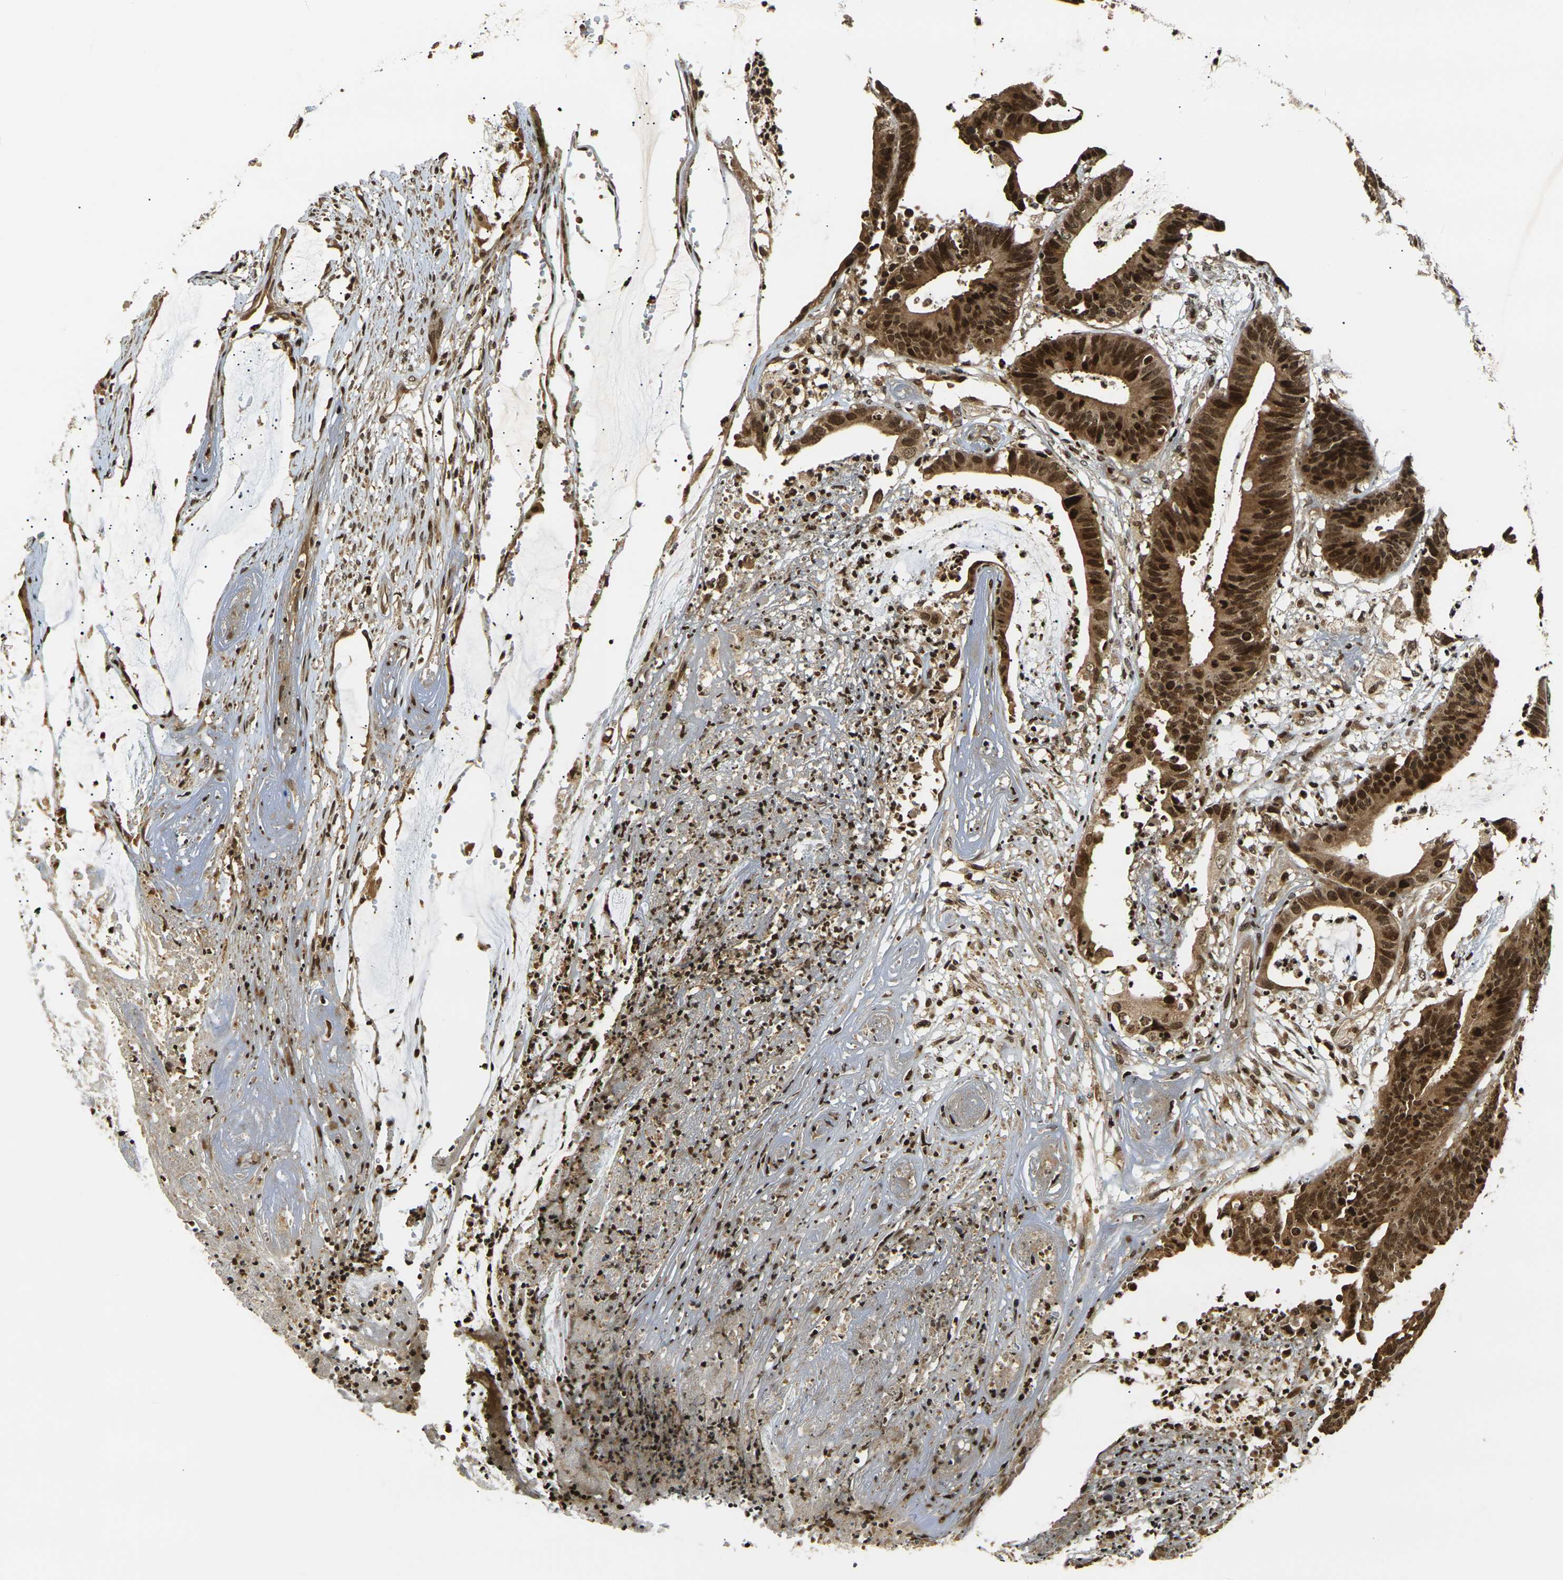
{"staining": {"intensity": "strong", "quantity": ">75%", "location": "cytoplasmic/membranous,nuclear"}, "tissue": "colorectal cancer", "cell_type": "Tumor cells", "image_type": "cancer", "snomed": [{"axis": "morphology", "description": "Adenocarcinoma, NOS"}, {"axis": "topography", "description": "Rectum"}], "caption": "A high amount of strong cytoplasmic/membranous and nuclear positivity is identified in about >75% of tumor cells in colorectal cancer (adenocarcinoma) tissue.", "gene": "ACTL6A", "patient": {"sex": "female", "age": 66}}